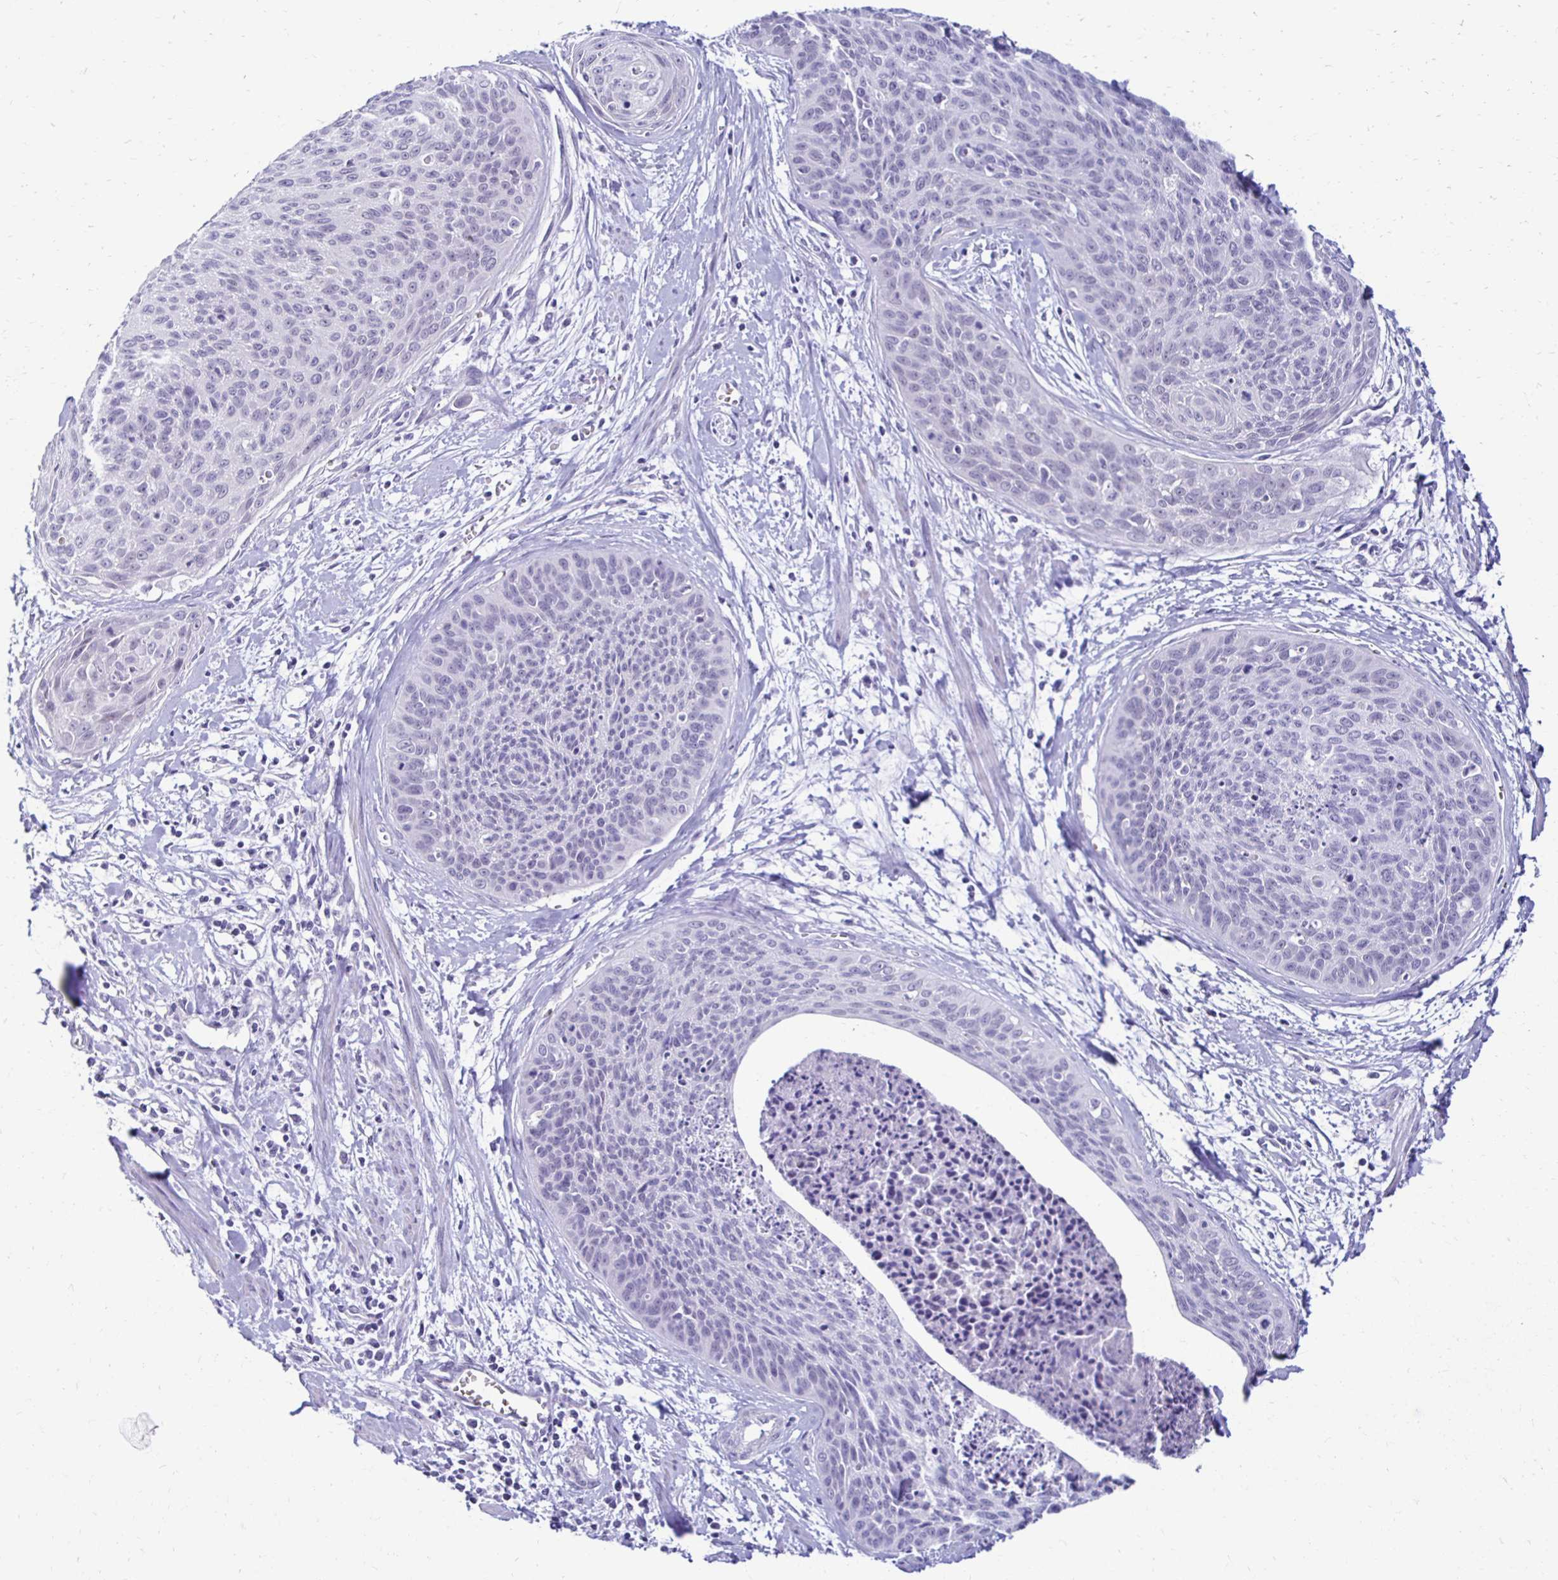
{"staining": {"intensity": "negative", "quantity": "none", "location": "none"}, "tissue": "cervical cancer", "cell_type": "Tumor cells", "image_type": "cancer", "snomed": [{"axis": "morphology", "description": "Squamous cell carcinoma, NOS"}, {"axis": "topography", "description": "Cervix"}], "caption": "This is an immunohistochemistry (IHC) histopathology image of human squamous cell carcinoma (cervical). There is no expression in tumor cells.", "gene": "RHBDL3", "patient": {"sex": "female", "age": 55}}